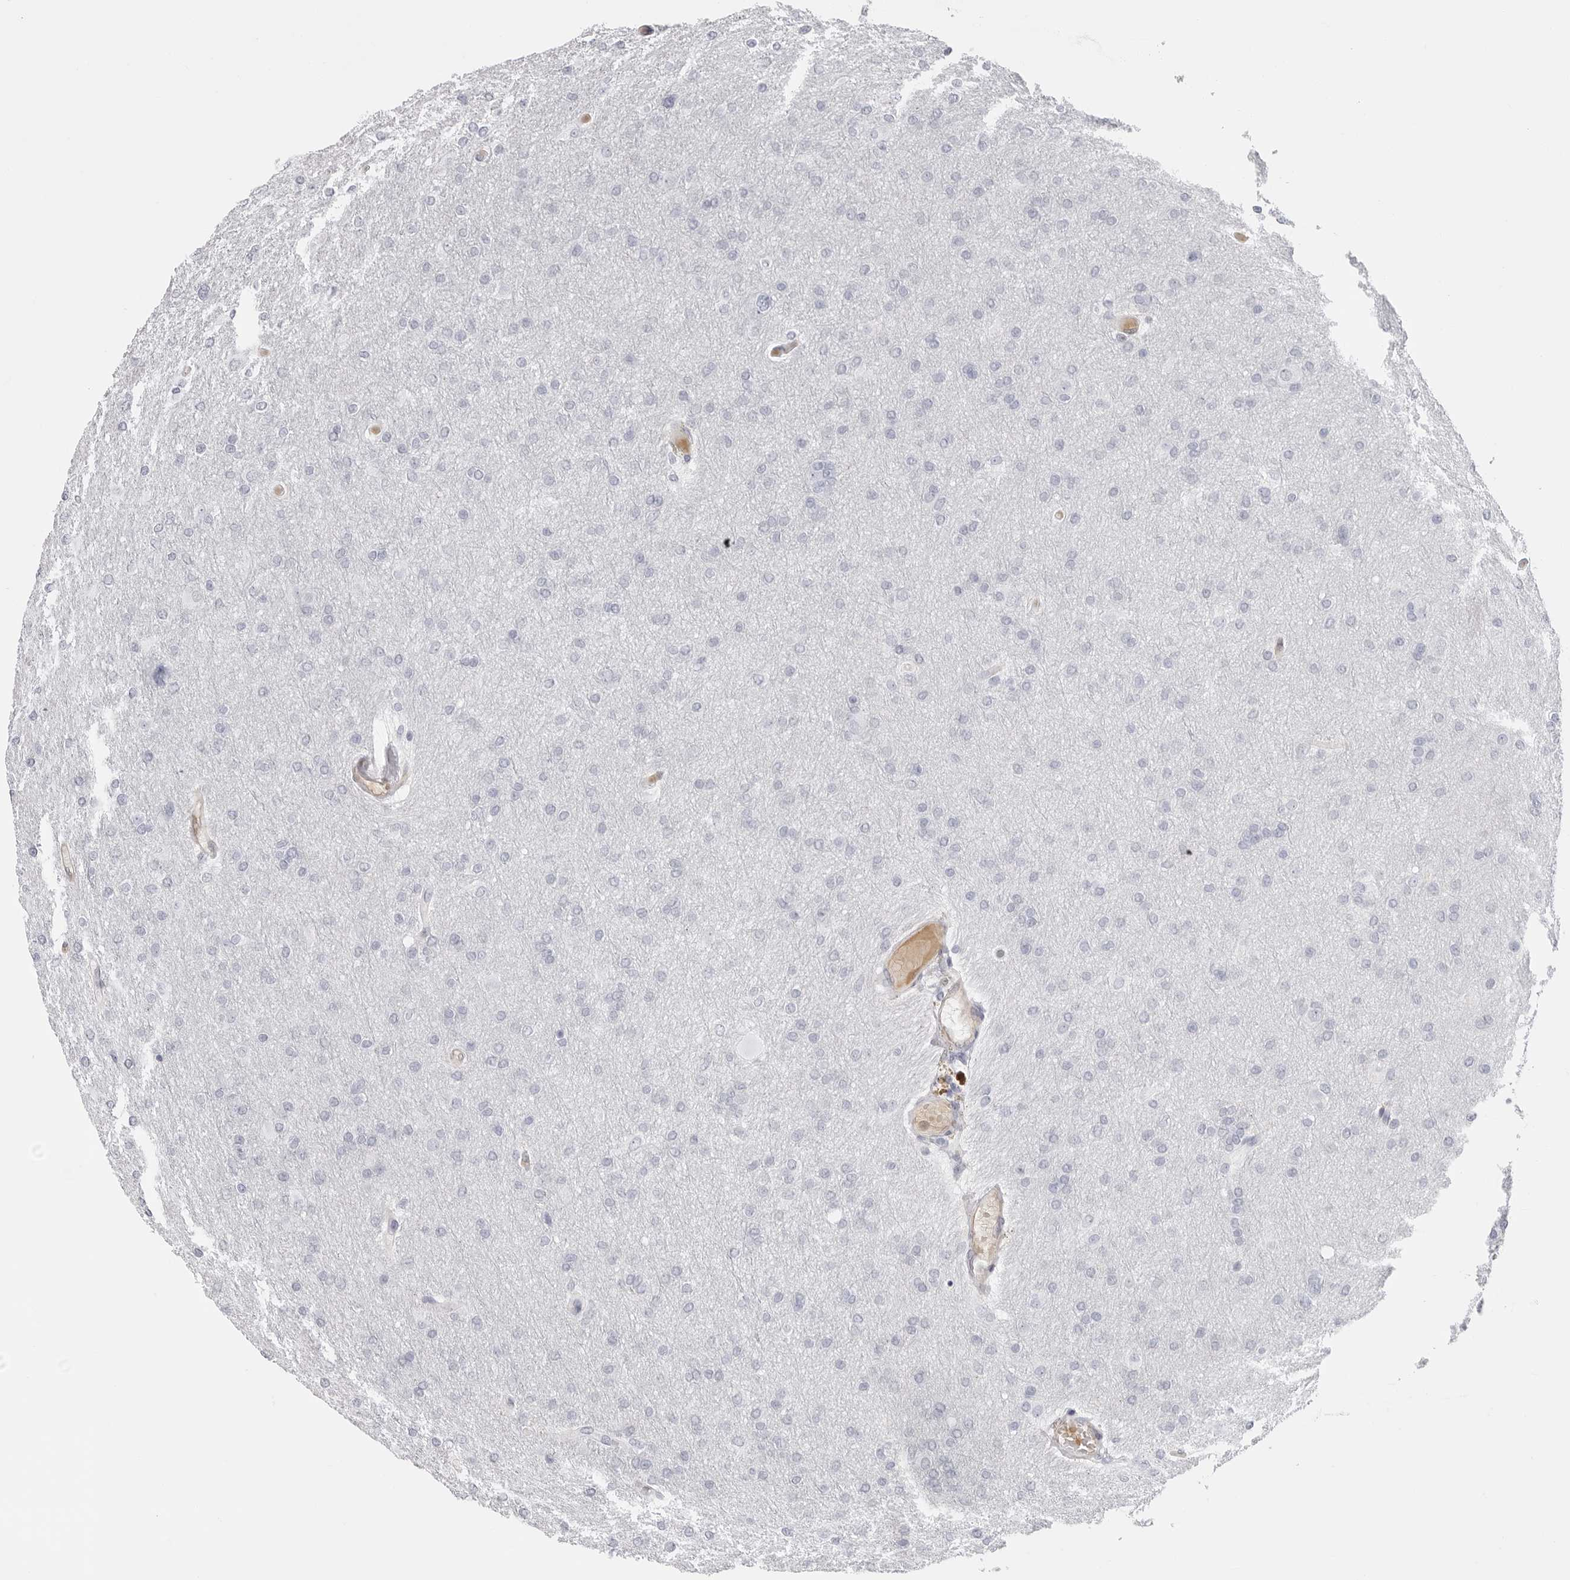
{"staining": {"intensity": "negative", "quantity": "none", "location": "none"}, "tissue": "glioma", "cell_type": "Tumor cells", "image_type": "cancer", "snomed": [{"axis": "morphology", "description": "Glioma, malignant, High grade"}, {"axis": "topography", "description": "Cerebral cortex"}], "caption": "Malignant glioma (high-grade) stained for a protein using immunohistochemistry (IHC) shows no positivity tumor cells.", "gene": "TSSK1B", "patient": {"sex": "female", "age": 36}}